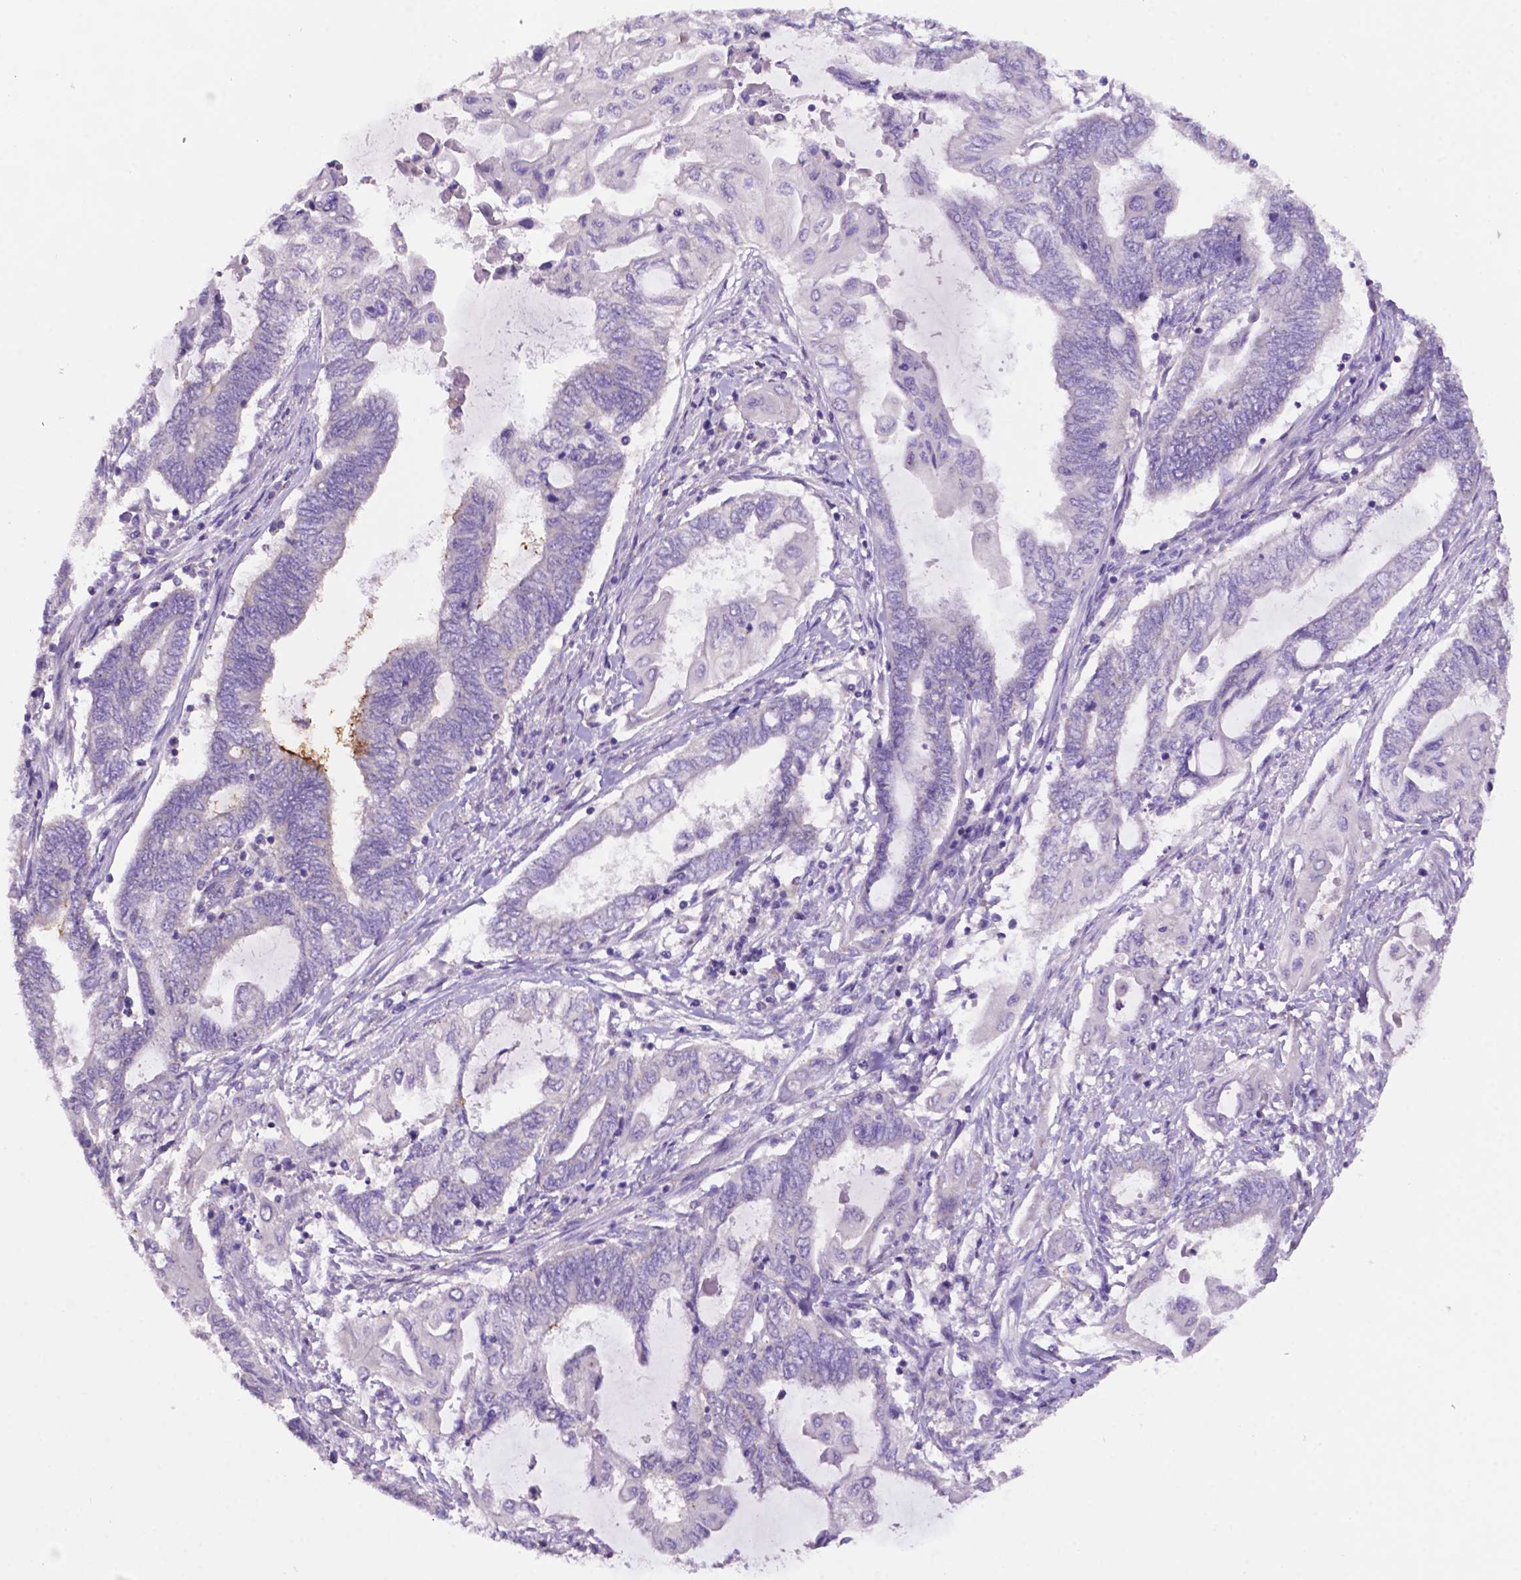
{"staining": {"intensity": "negative", "quantity": "none", "location": "none"}, "tissue": "endometrial cancer", "cell_type": "Tumor cells", "image_type": "cancer", "snomed": [{"axis": "morphology", "description": "Adenocarcinoma, NOS"}, {"axis": "topography", "description": "Uterus"}, {"axis": "topography", "description": "Endometrium"}], "caption": "Immunohistochemistry (IHC) of endometrial adenocarcinoma shows no expression in tumor cells. (Brightfield microscopy of DAB (3,3'-diaminobenzidine) immunohistochemistry at high magnification).", "gene": "PRPS2", "patient": {"sex": "female", "age": 70}}